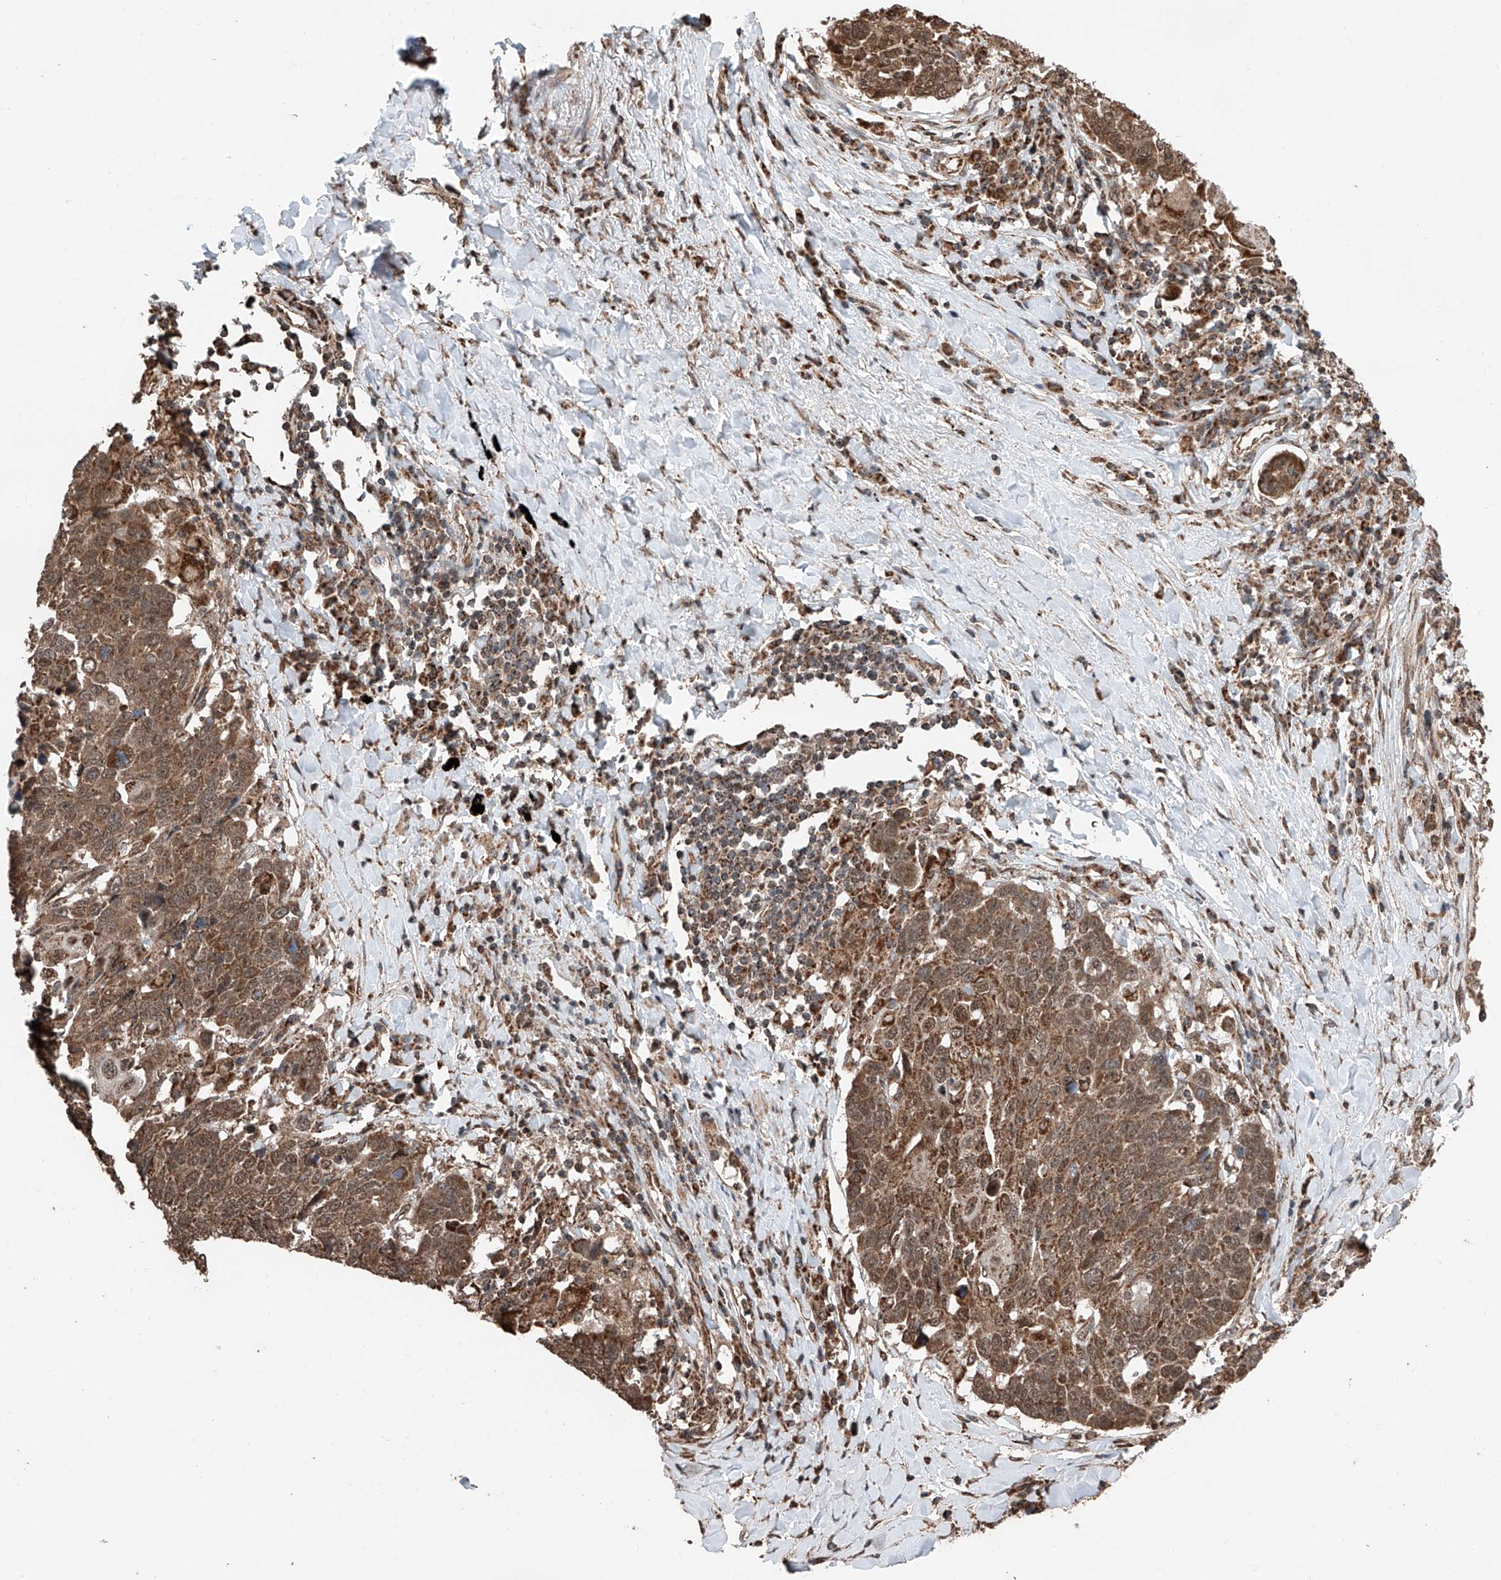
{"staining": {"intensity": "moderate", "quantity": ">75%", "location": "cytoplasmic/membranous"}, "tissue": "lung cancer", "cell_type": "Tumor cells", "image_type": "cancer", "snomed": [{"axis": "morphology", "description": "Squamous cell carcinoma, NOS"}, {"axis": "topography", "description": "Lung"}], "caption": "Moderate cytoplasmic/membranous protein staining is present in about >75% of tumor cells in squamous cell carcinoma (lung).", "gene": "ZNF445", "patient": {"sex": "male", "age": 66}}